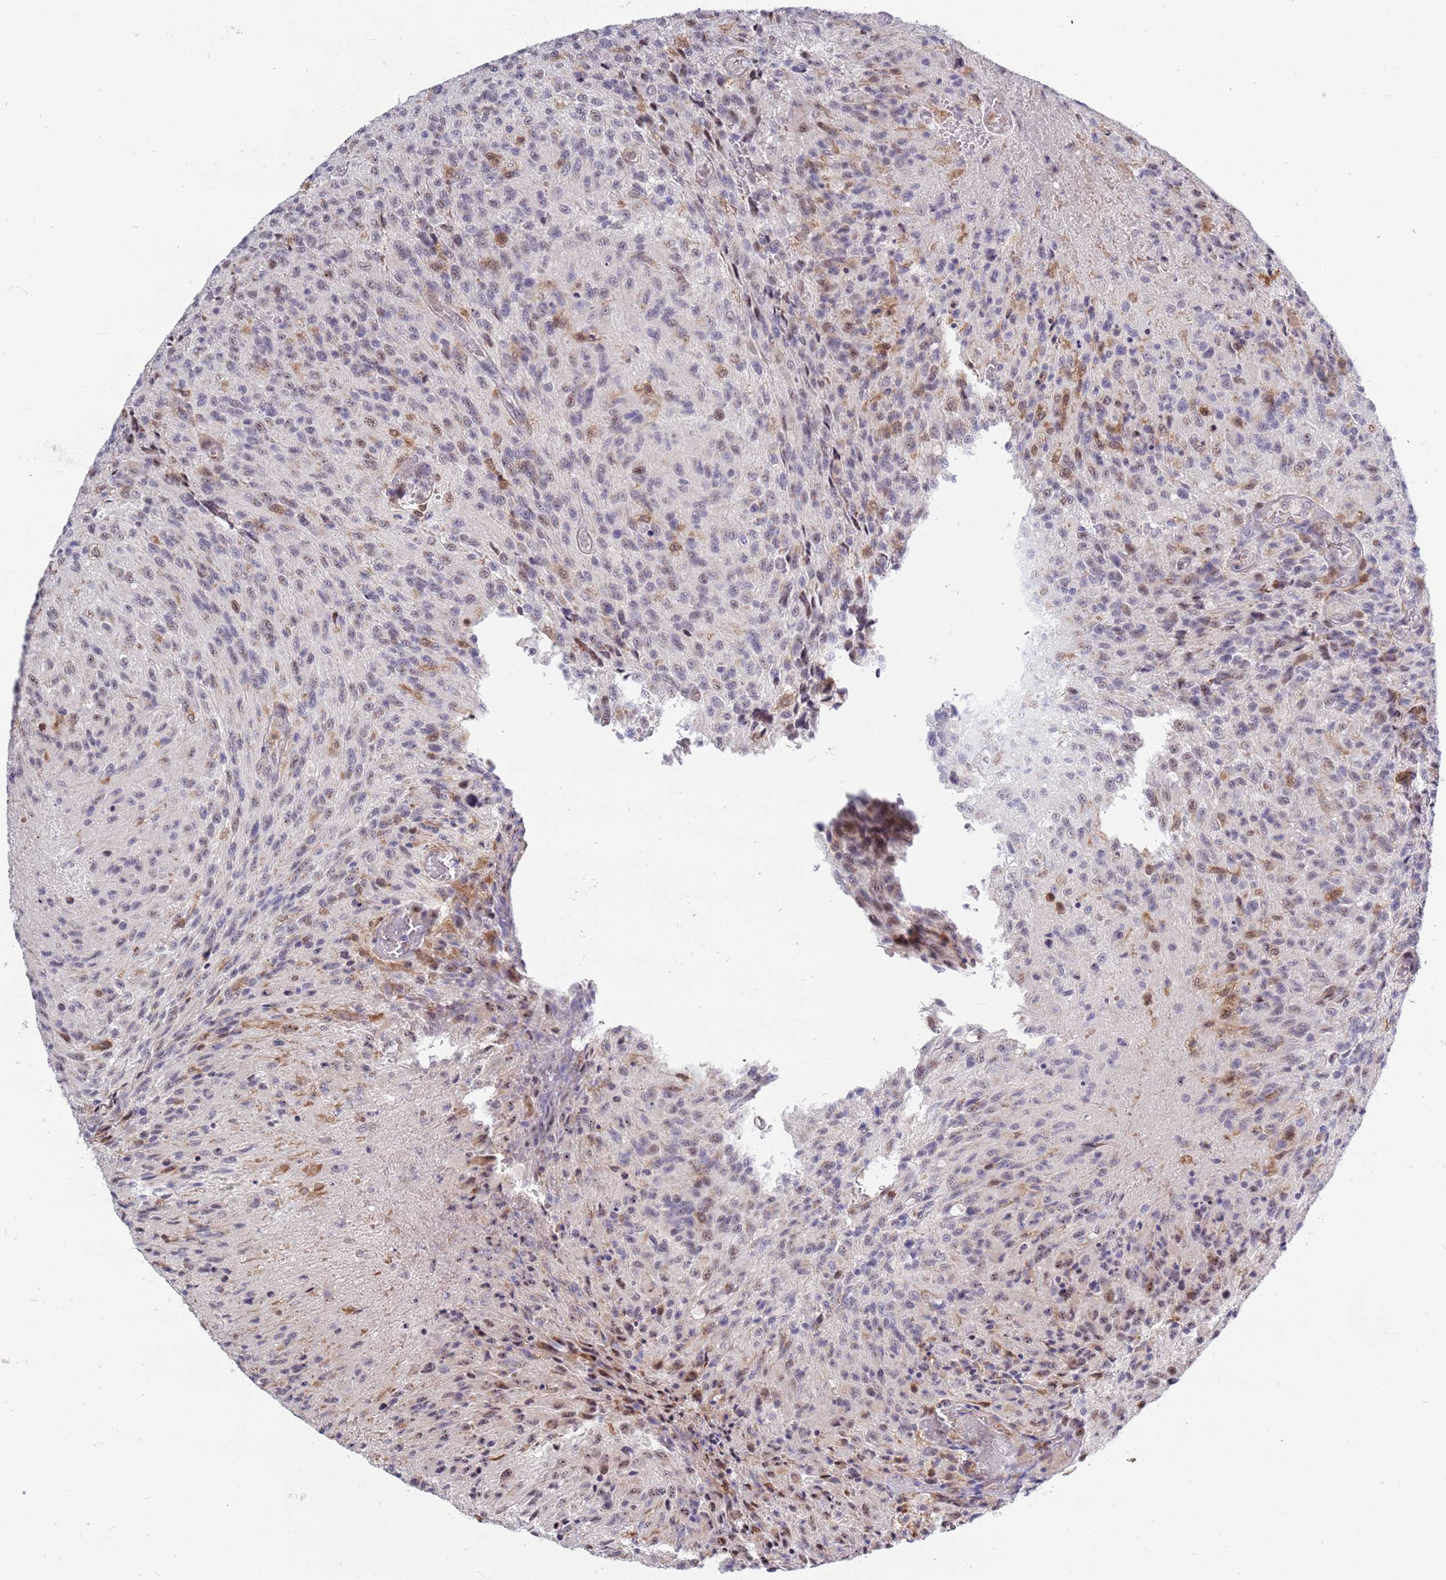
{"staining": {"intensity": "weak", "quantity": "<25%", "location": "nuclear"}, "tissue": "glioma", "cell_type": "Tumor cells", "image_type": "cancer", "snomed": [{"axis": "morphology", "description": "Normal tissue, NOS"}, {"axis": "morphology", "description": "Glioma, malignant, High grade"}, {"axis": "topography", "description": "Cerebral cortex"}], "caption": "Photomicrograph shows no significant protein expression in tumor cells of malignant high-grade glioma. The staining was performed using DAB to visualize the protein expression in brown, while the nuclei were stained in blue with hematoxylin (Magnification: 20x).", "gene": "CCNJL", "patient": {"sex": "male", "age": 56}}